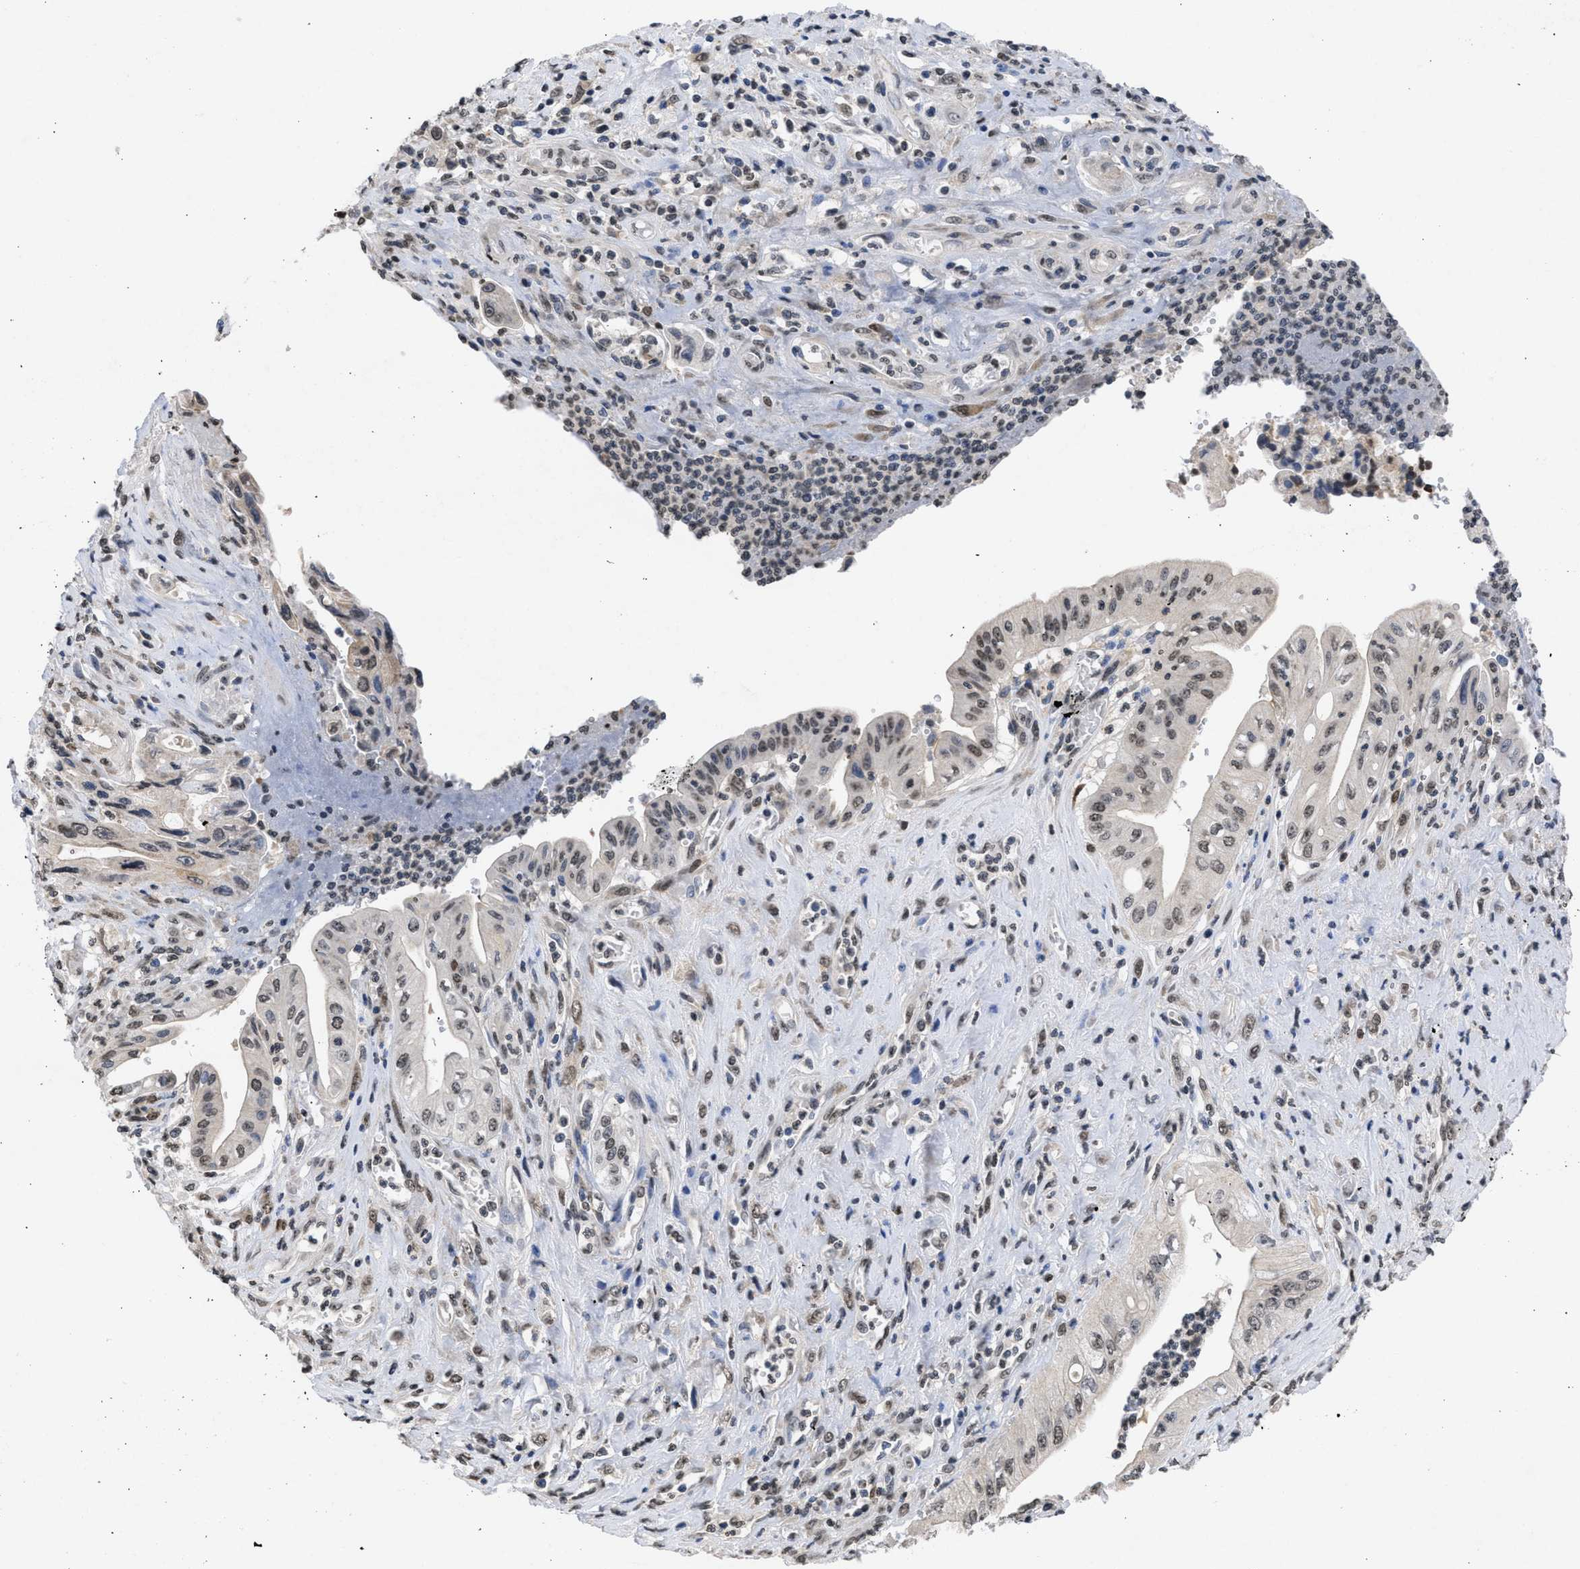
{"staining": {"intensity": "strong", "quantity": "25%-75%", "location": "nuclear"}, "tissue": "pancreatic cancer", "cell_type": "Tumor cells", "image_type": "cancer", "snomed": [{"axis": "morphology", "description": "Adenocarcinoma, NOS"}, {"axis": "topography", "description": "Pancreas"}], "caption": "The histopathology image reveals staining of adenocarcinoma (pancreatic), revealing strong nuclear protein positivity (brown color) within tumor cells.", "gene": "NUP35", "patient": {"sex": "female", "age": 73}}